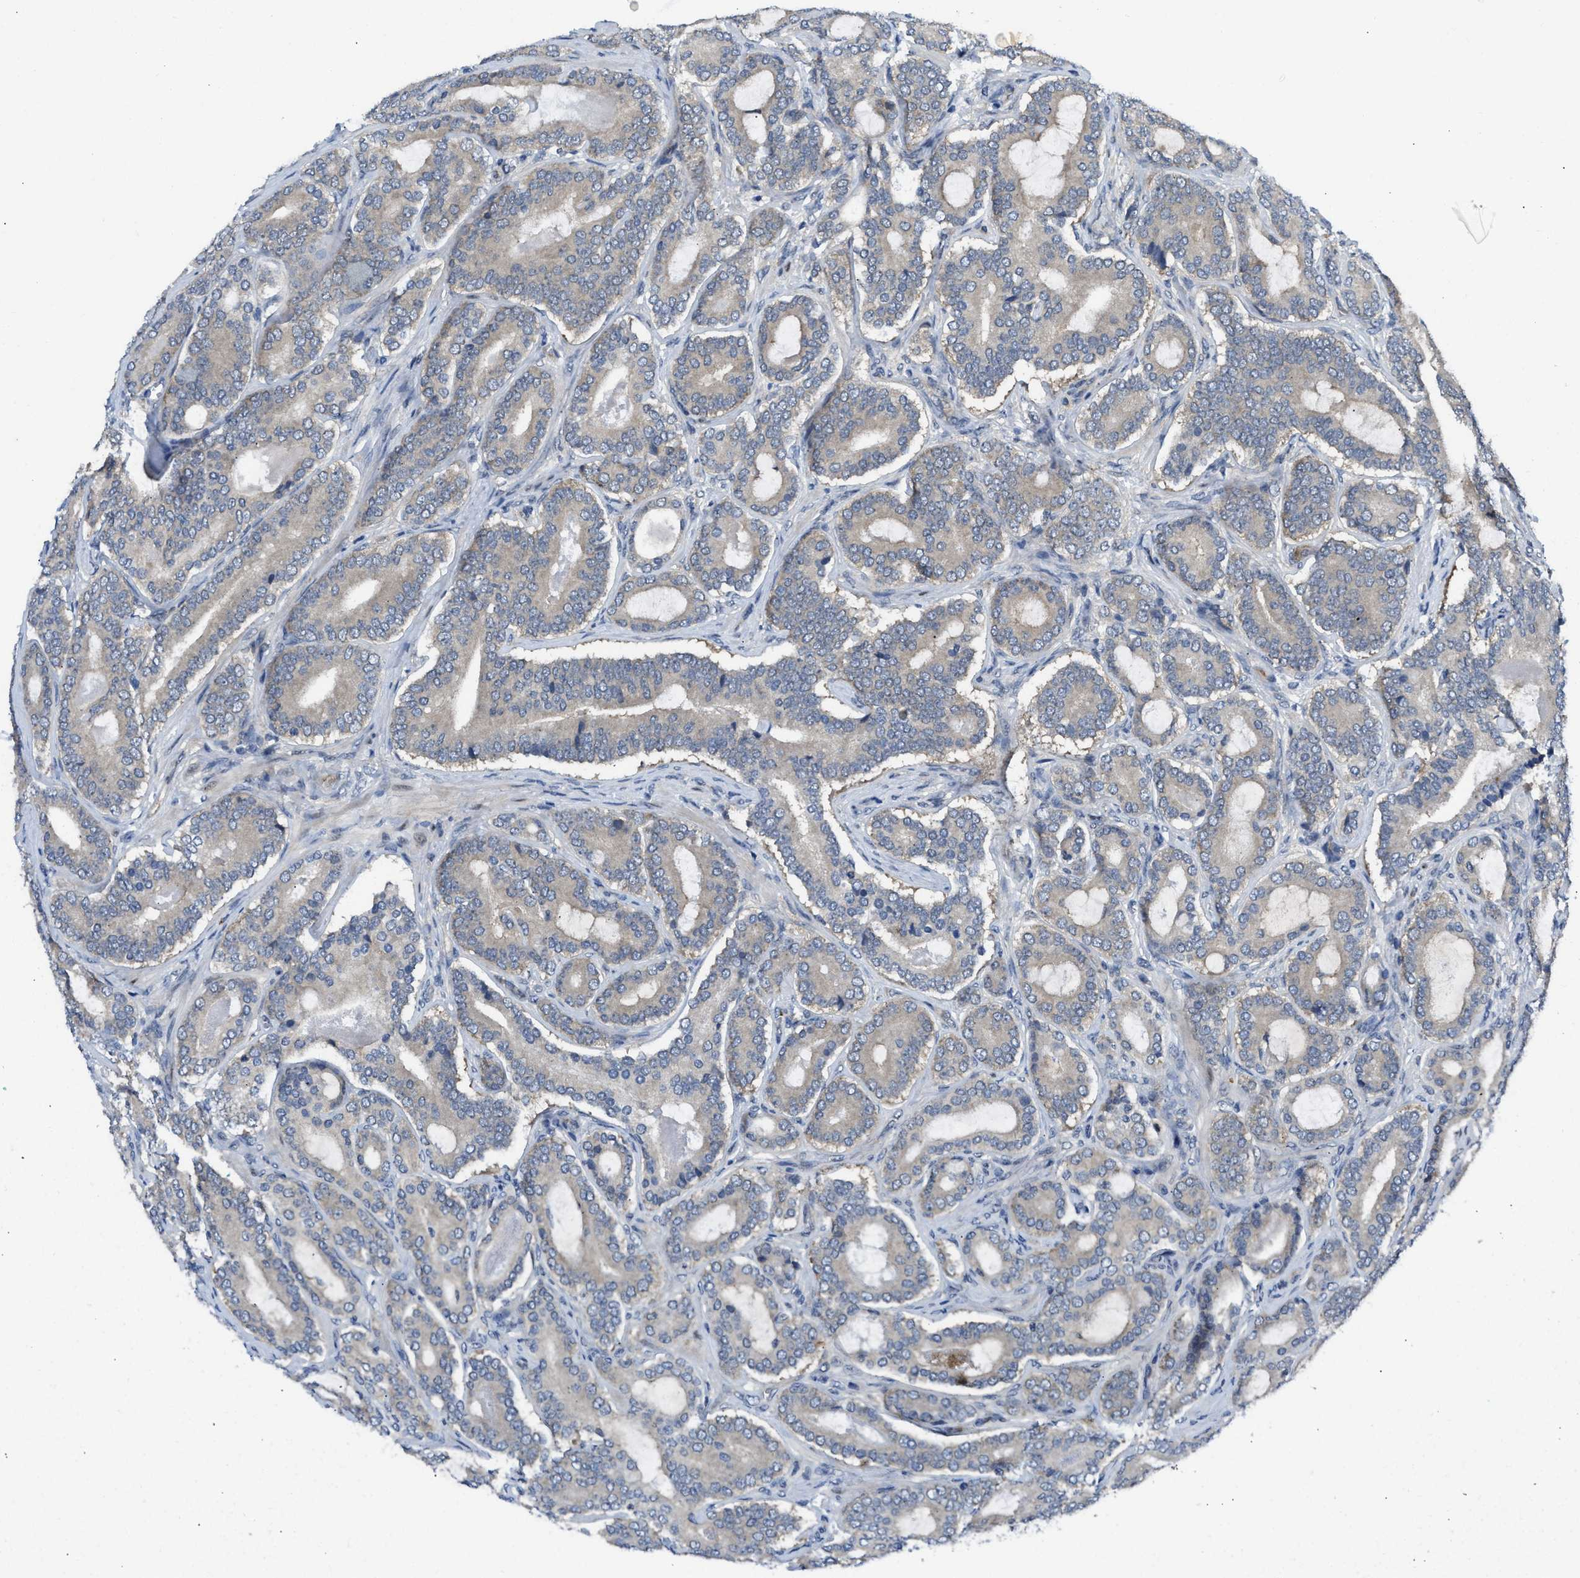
{"staining": {"intensity": "negative", "quantity": "none", "location": "none"}, "tissue": "prostate cancer", "cell_type": "Tumor cells", "image_type": "cancer", "snomed": [{"axis": "morphology", "description": "Adenocarcinoma, High grade"}, {"axis": "topography", "description": "Prostate"}], "caption": "DAB (3,3'-diaminobenzidine) immunohistochemical staining of human adenocarcinoma (high-grade) (prostate) reveals no significant staining in tumor cells.", "gene": "ZNF251", "patient": {"sex": "male", "age": 60}}